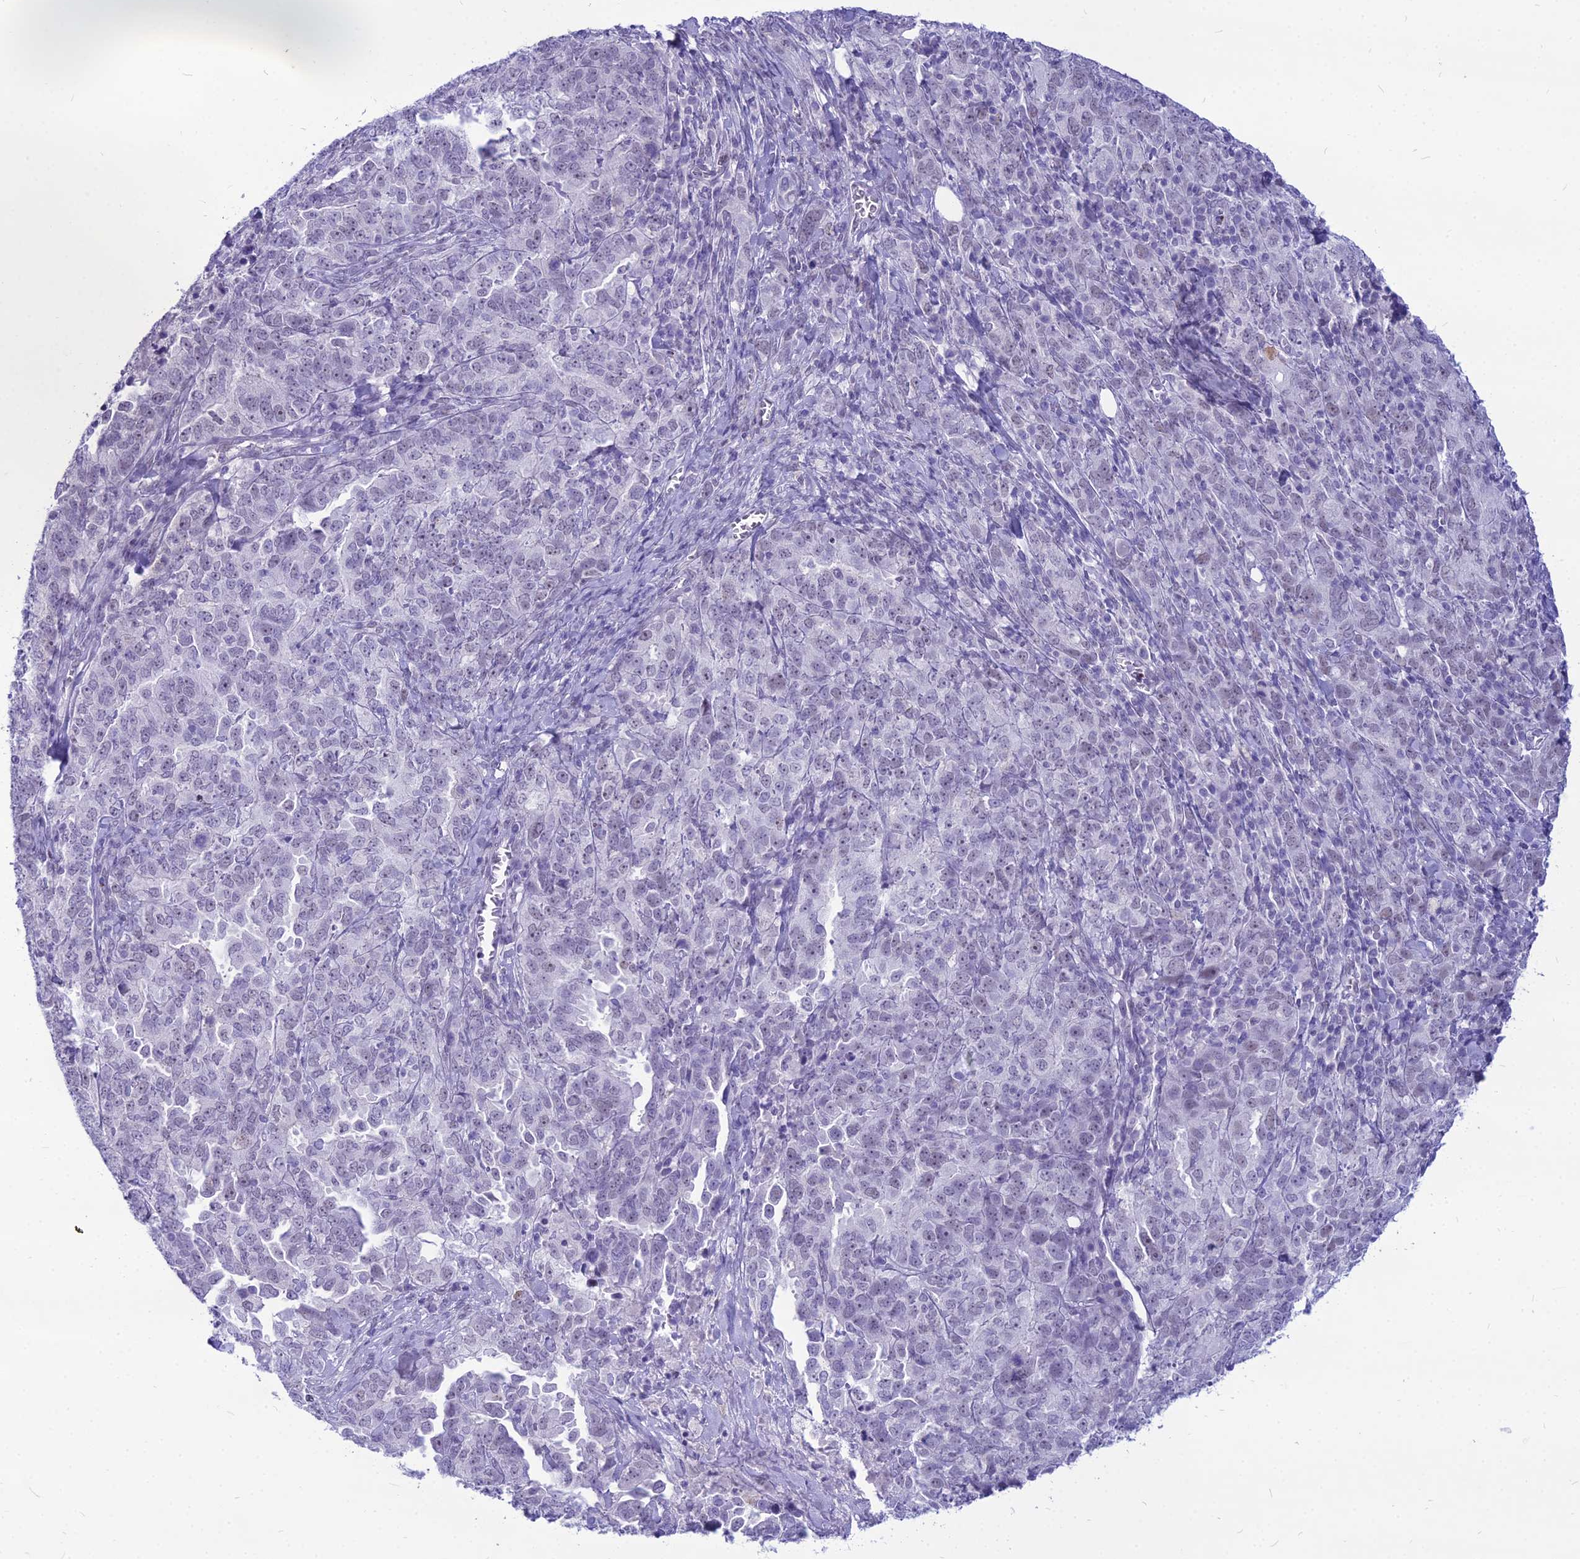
{"staining": {"intensity": "weak", "quantity": "<25%", "location": "nuclear"}, "tissue": "ovarian cancer", "cell_type": "Tumor cells", "image_type": "cancer", "snomed": [{"axis": "morphology", "description": "Carcinoma, endometroid"}, {"axis": "topography", "description": "Ovary"}], "caption": "This histopathology image is of ovarian cancer stained with immunohistochemistry to label a protein in brown with the nuclei are counter-stained blue. There is no positivity in tumor cells.", "gene": "DHX40", "patient": {"sex": "female", "age": 62}}